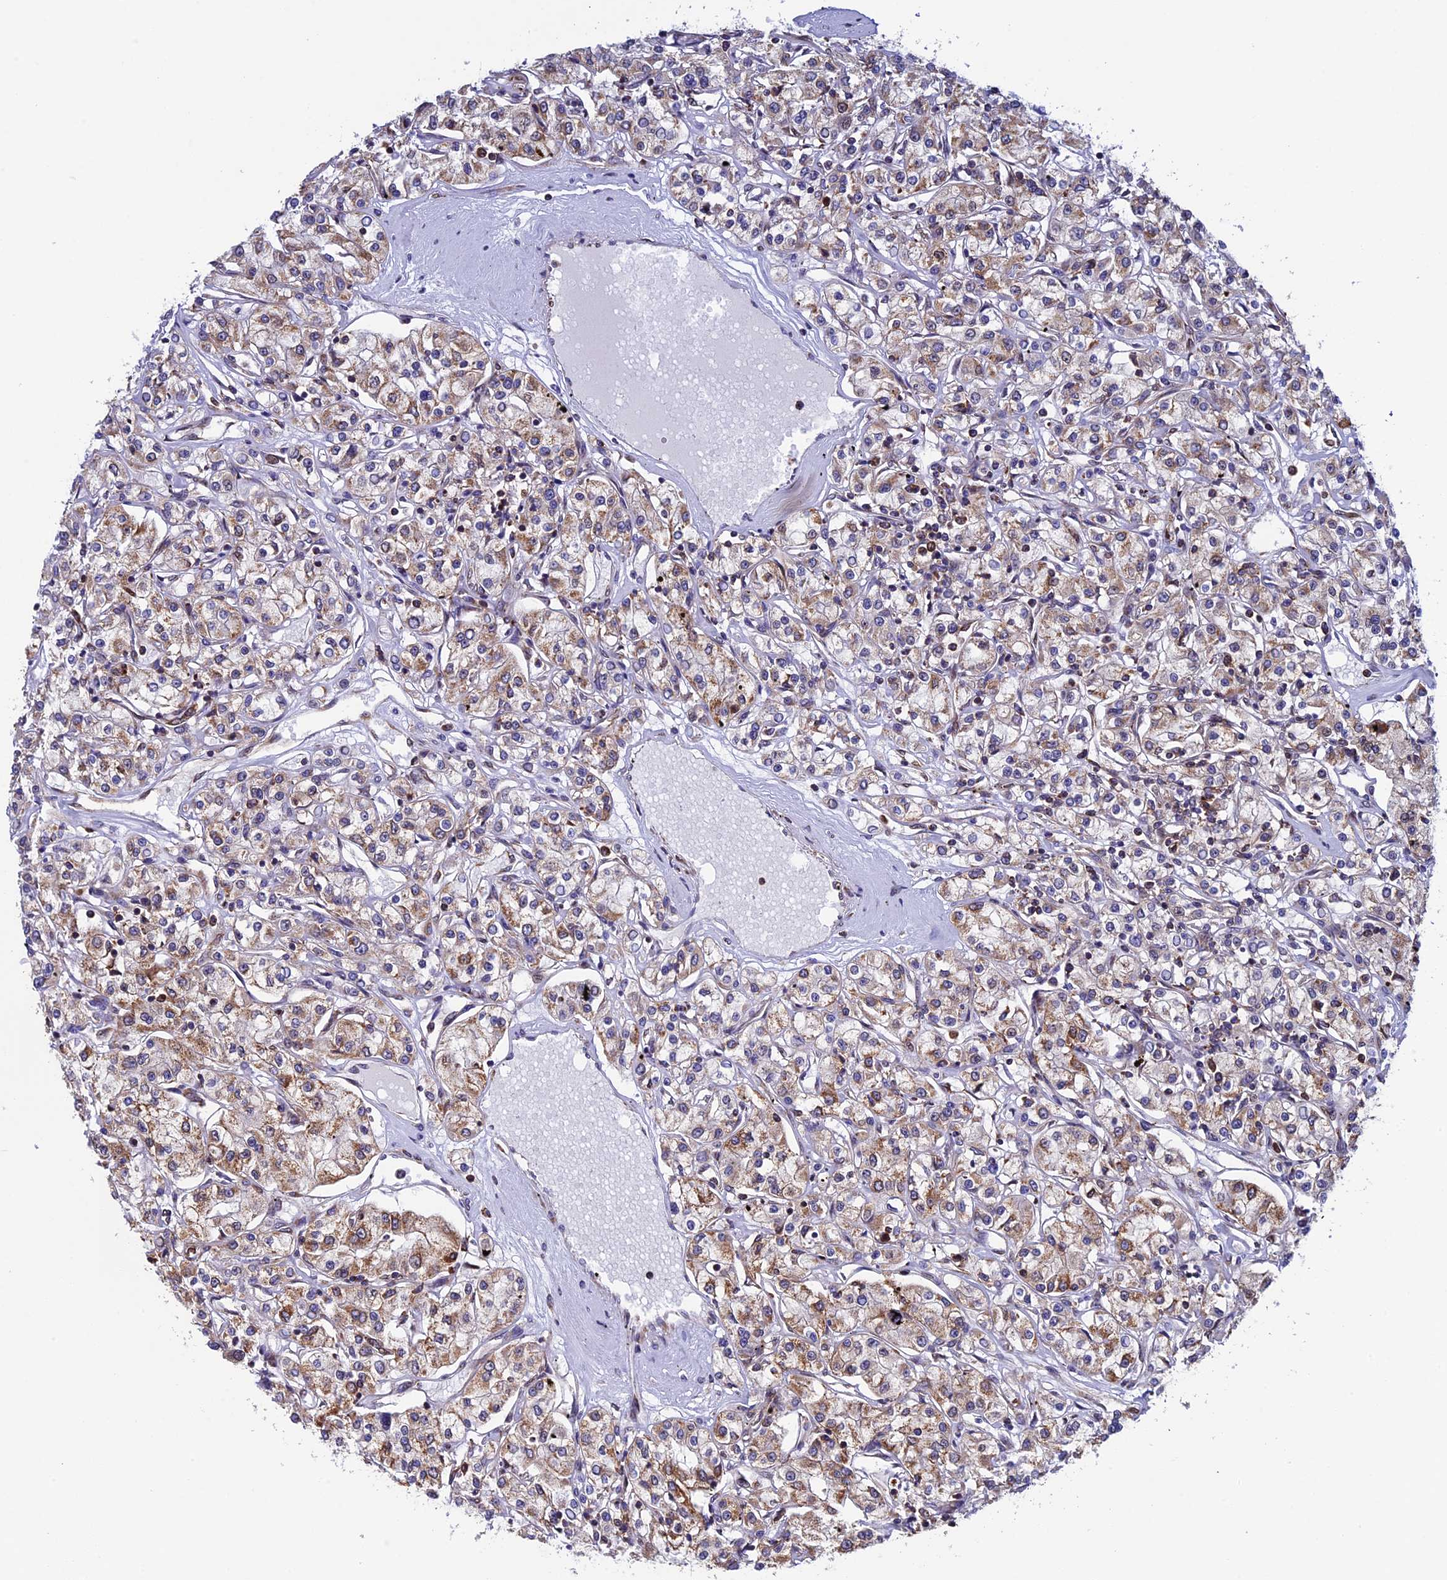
{"staining": {"intensity": "weak", "quantity": "25%-75%", "location": "cytoplasmic/membranous"}, "tissue": "renal cancer", "cell_type": "Tumor cells", "image_type": "cancer", "snomed": [{"axis": "morphology", "description": "Adenocarcinoma, NOS"}, {"axis": "topography", "description": "Kidney"}], "caption": "Protein positivity by IHC exhibits weak cytoplasmic/membranous staining in approximately 25%-75% of tumor cells in renal cancer.", "gene": "SLC9A5", "patient": {"sex": "female", "age": 59}}